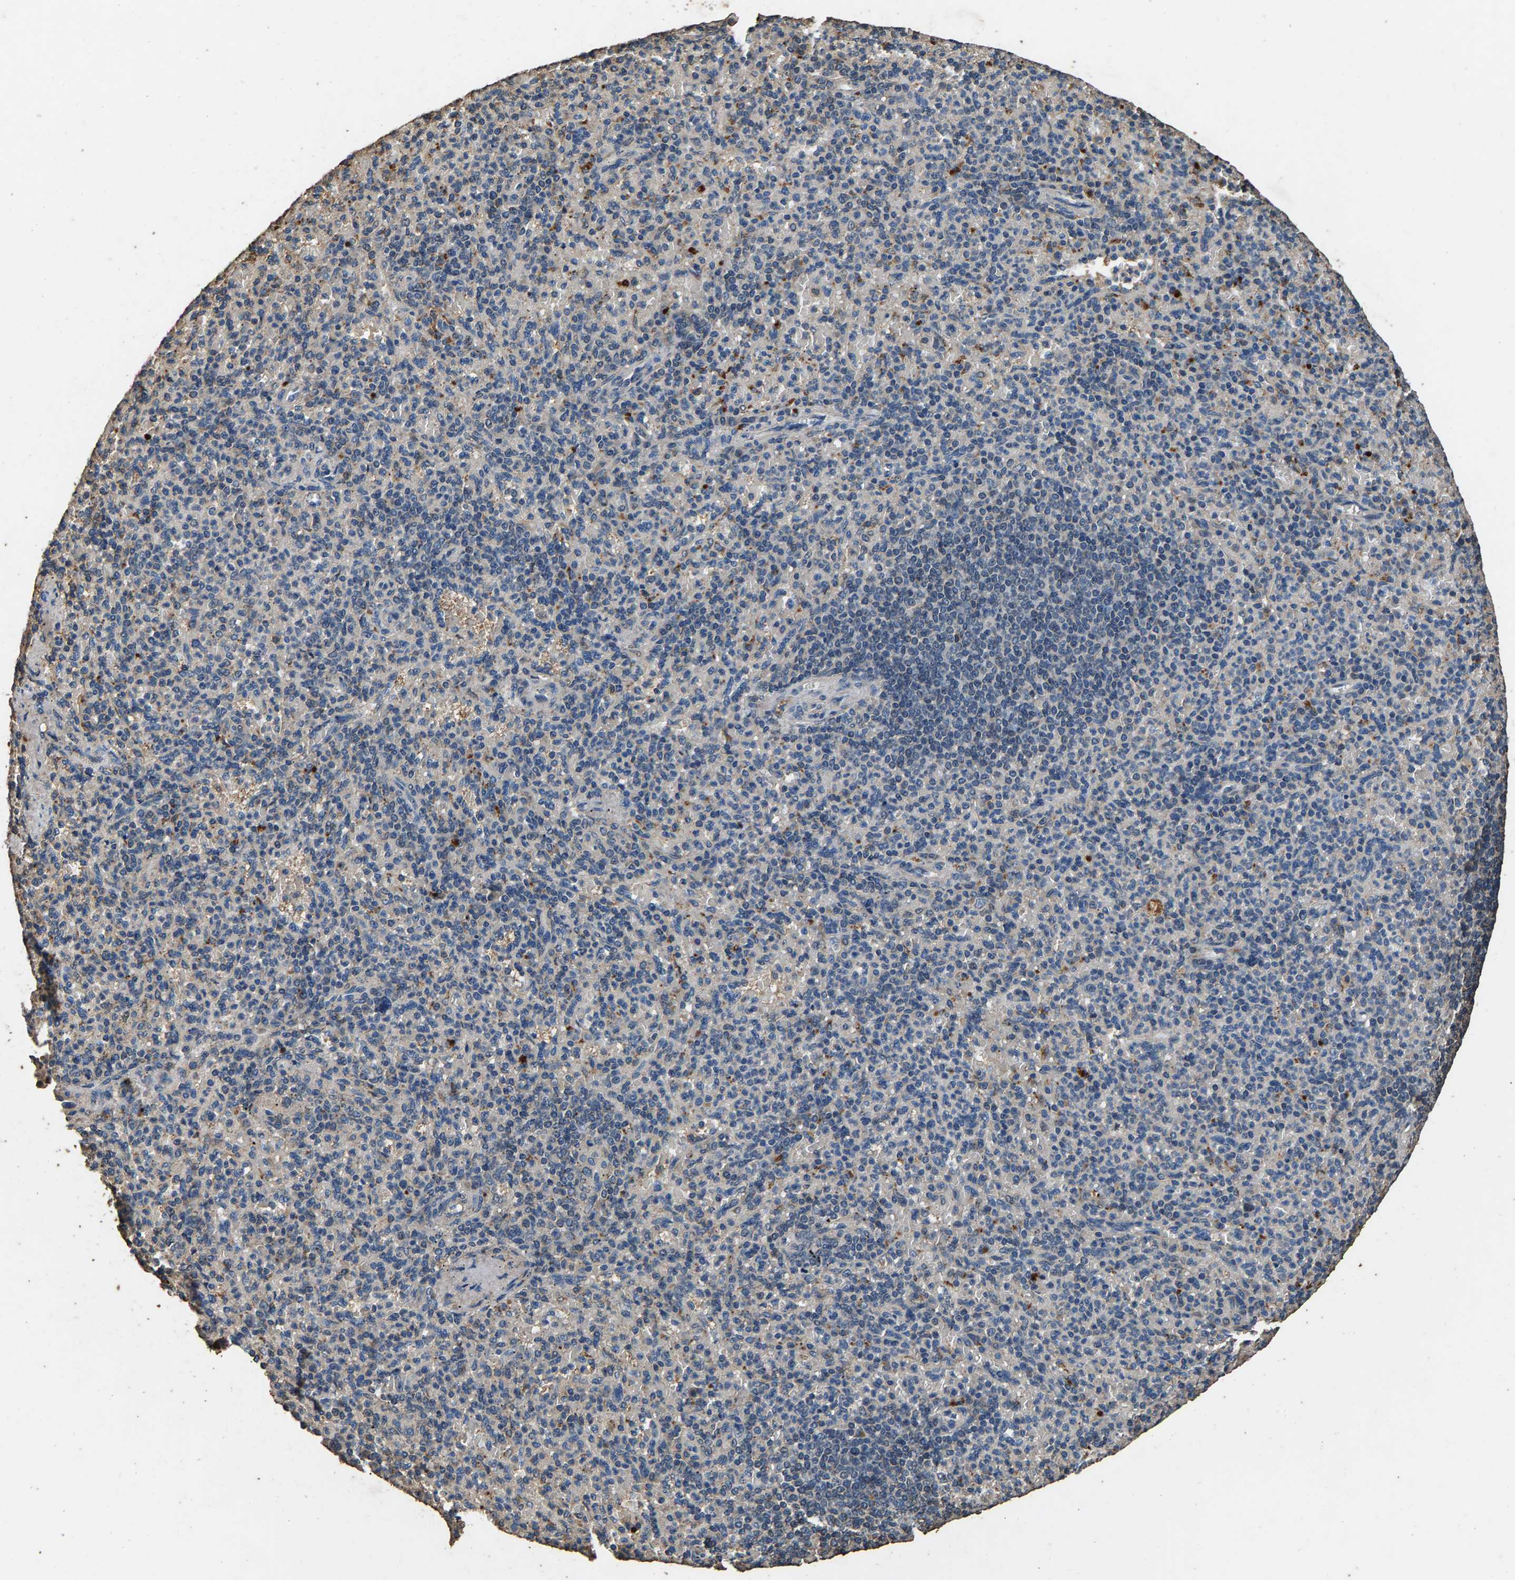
{"staining": {"intensity": "weak", "quantity": "<25%", "location": "cytoplasmic/membranous"}, "tissue": "spleen", "cell_type": "Cells in red pulp", "image_type": "normal", "snomed": [{"axis": "morphology", "description": "Normal tissue, NOS"}, {"axis": "topography", "description": "Spleen"}], "caption": "DAB (3,3'-diaminobenzidine) immunohistochemical staining of benign human spleen shows no significant positivity in cells in red pulp. Brightfield microscopy of immunohistochemistry (IHC) stained with DAB (brown) and hematoxylin (blue), captured at high magnification.", "gene": "MRPL27", "patient": {"sex": "female", "age": 74}}